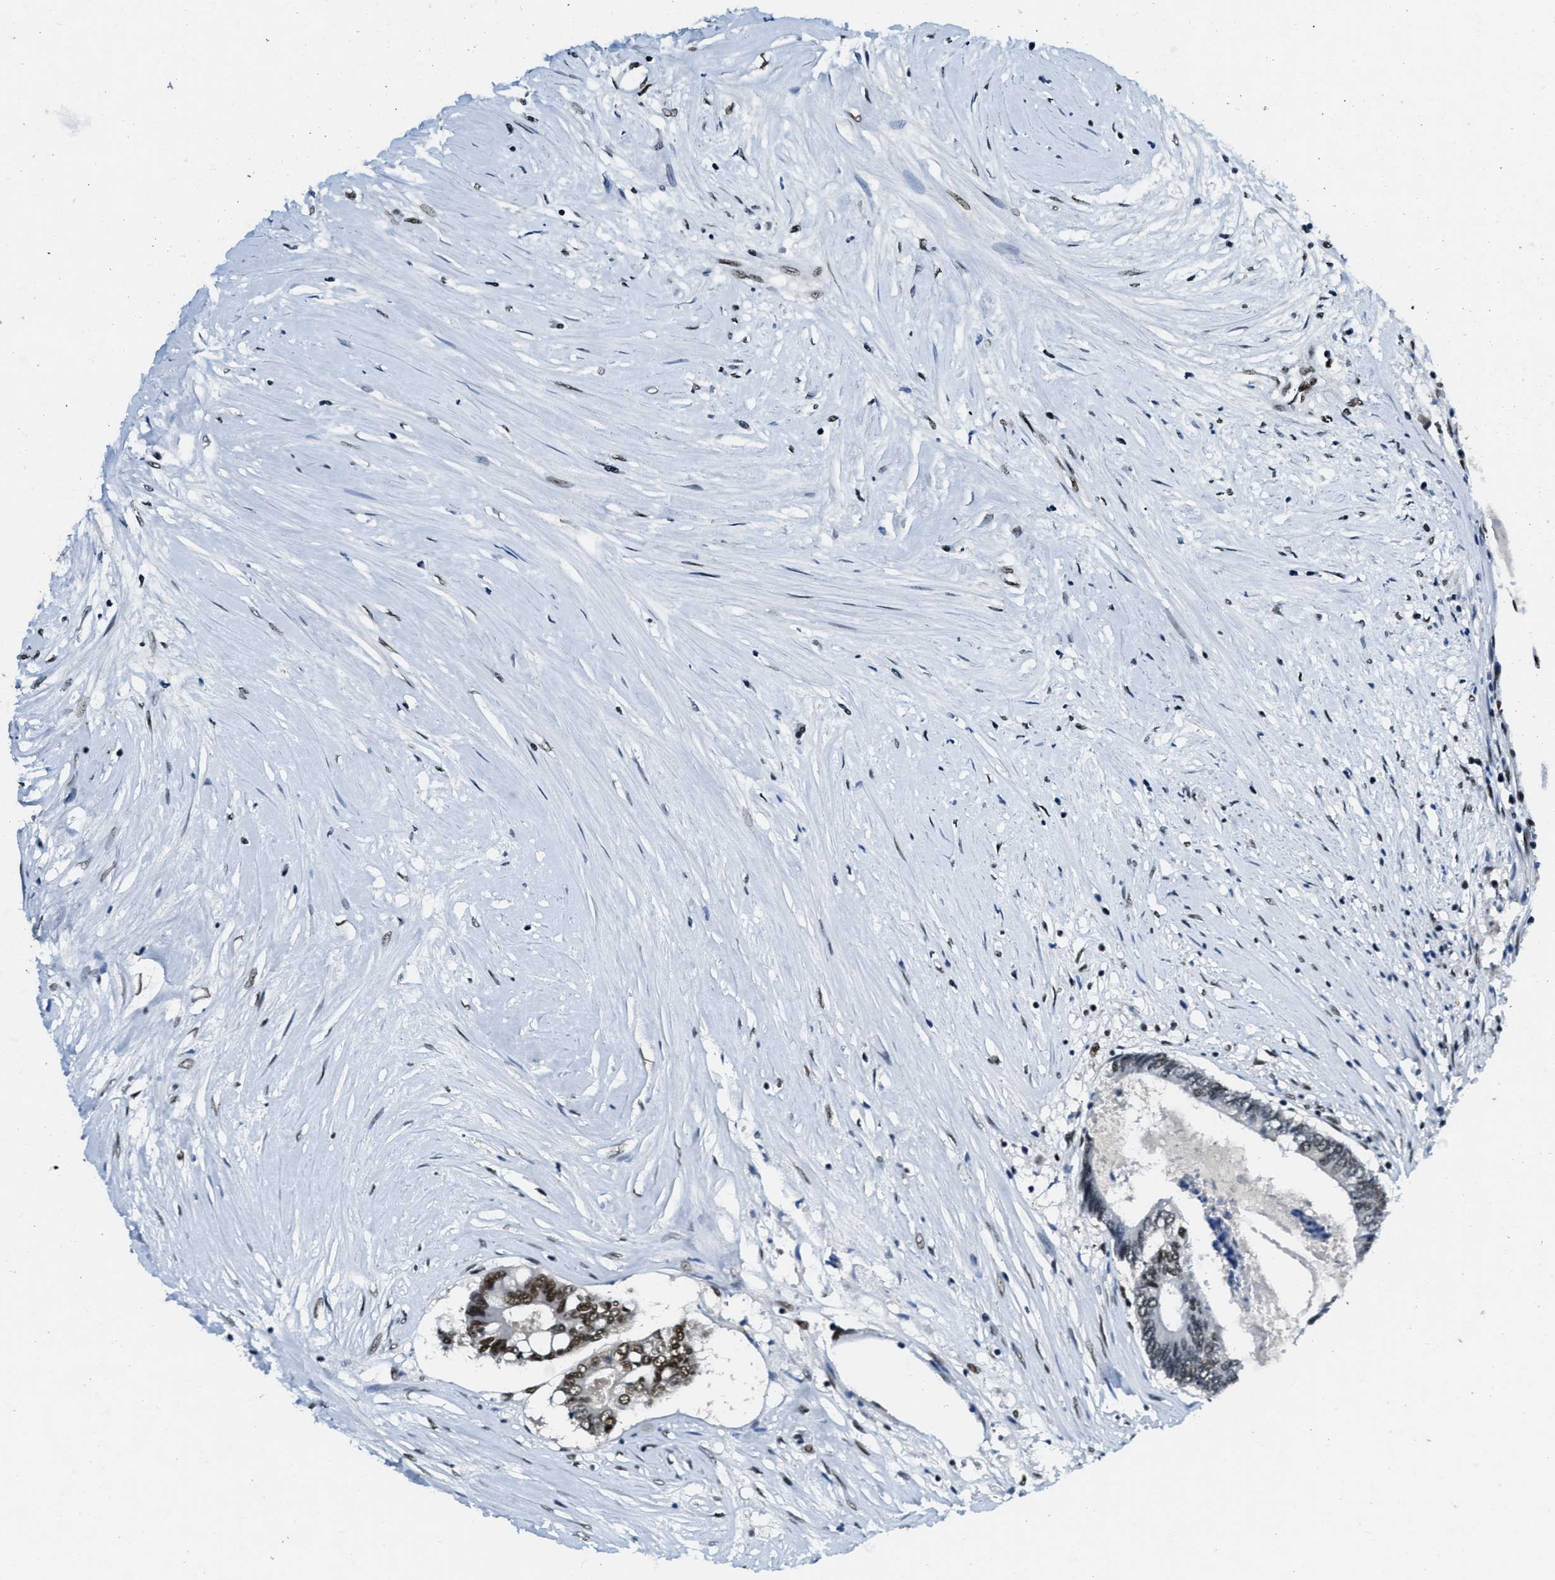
{"staining": {"intensity": "strong", "quantity": "25%-75%", "location": "nuclear"}, "tissue": "colorectal cancer", "cell_type": "Tumor cells", "image_type": "cancer", "snomed": [{"axis": "morphology", "description": "Adenocarcinoma, NOS"}, {"axis": "topography", "description": "Rectum"}], "caption": "Immunohistochemistry of human adenocarcinoma (colorectal) reveals high levels of strong nuclear expression in approximately 25%-75% of tumor cells. (Stains: DAB in brown, nuclei in blue, Microscopy: brightfield microscopy at high magnification).", "gene": "SSB", "patient": {"sex": "male", "age": 63}}